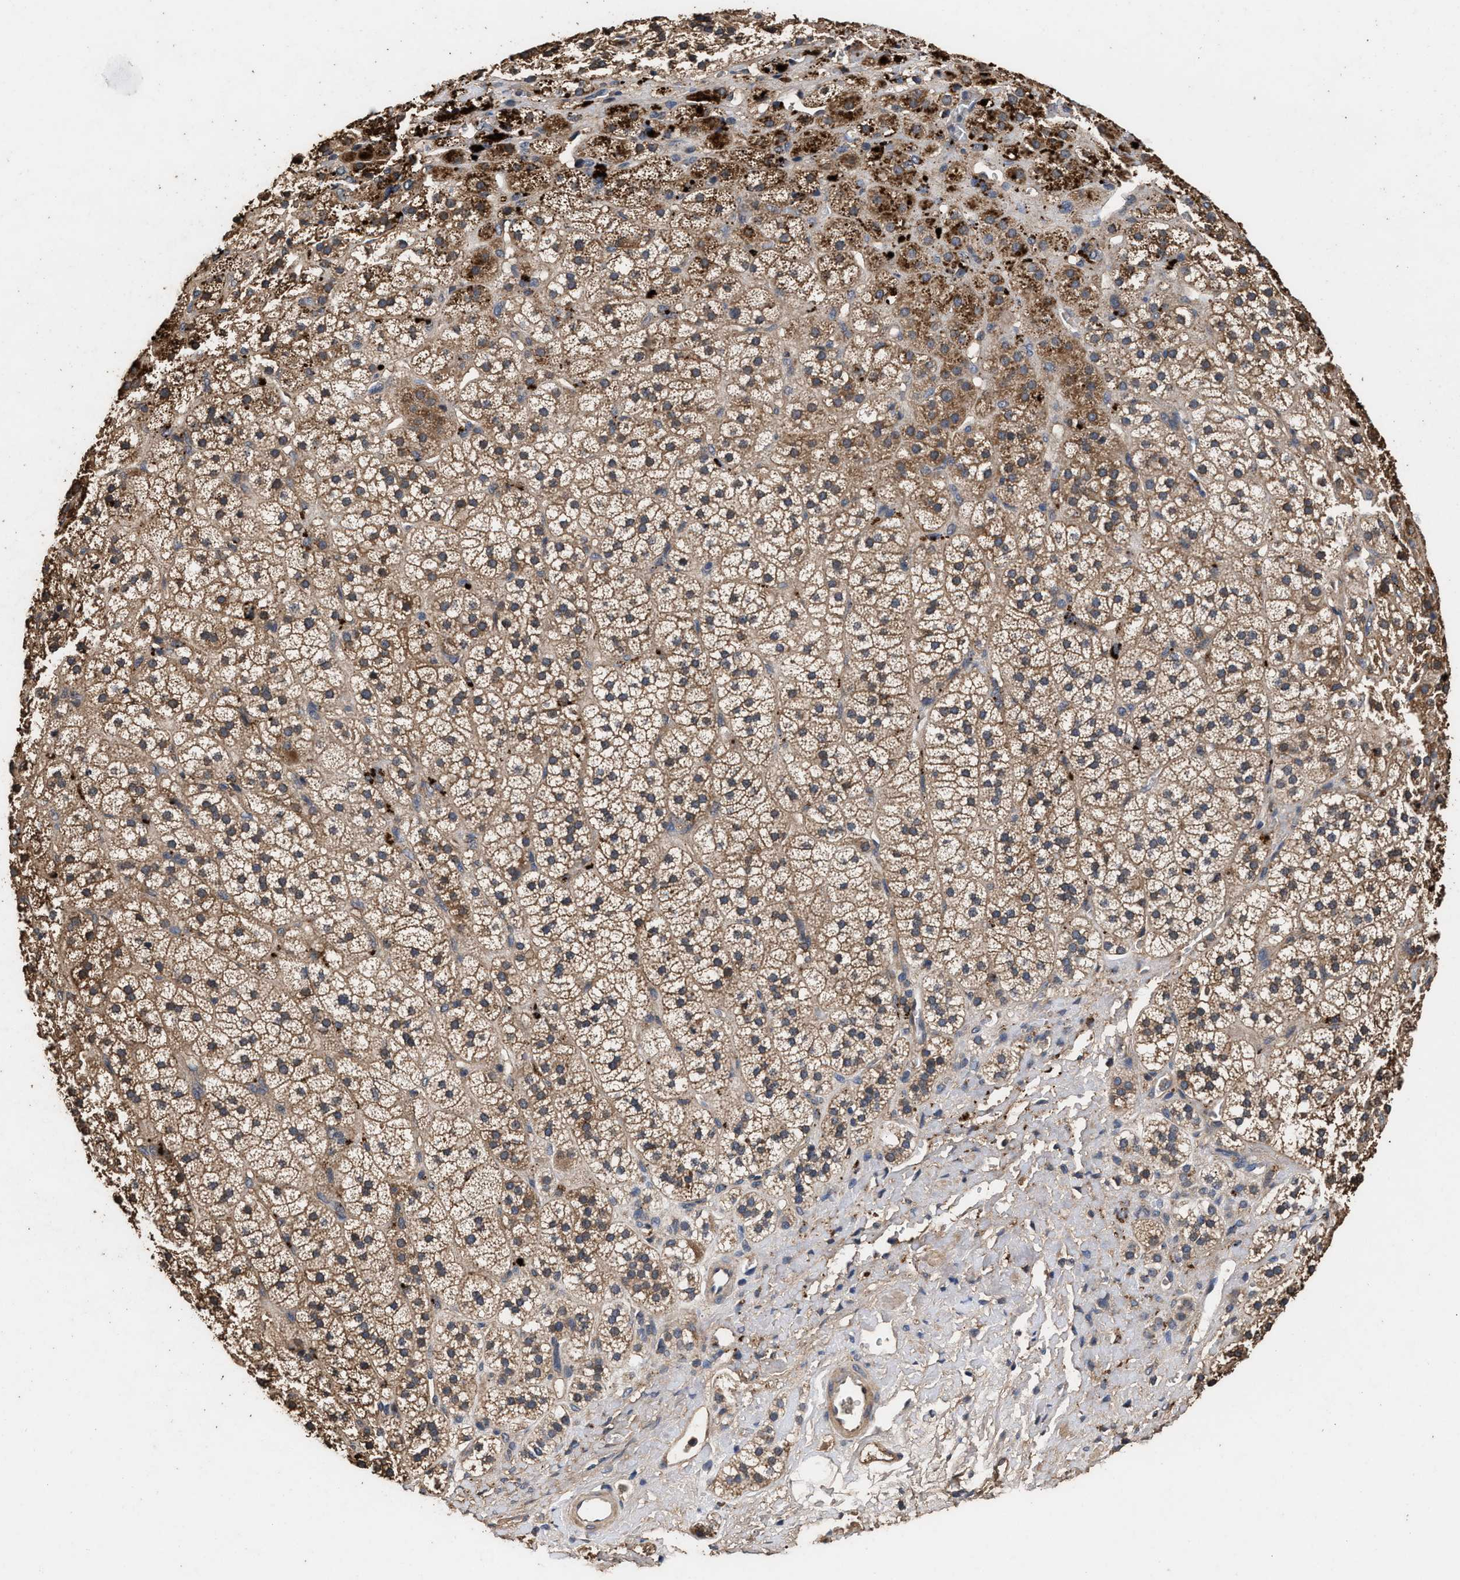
{"staining": {"intensity": "moderate", "quantity": ">75%", "location": "cytoplasmic/membranous"}, "tissue": "adrenal gland", "cell_type": "Glandular cells", "image_type": "normal", "snomed": [{"axis": "morphology", "description": "Normal tissue, NOS"}, {"axis": "topography", "description": "Adrenal gland"}], "caption": "A micrograph showing moderate cytoplasmic/membranous expression in approximately >75% of glandular cells in unremarkable adrenal gland, as visualized by brown immunohistochemical staining.", "gene": "ENSG00000286112", "patient": {"sex": "male", "age": 56}}